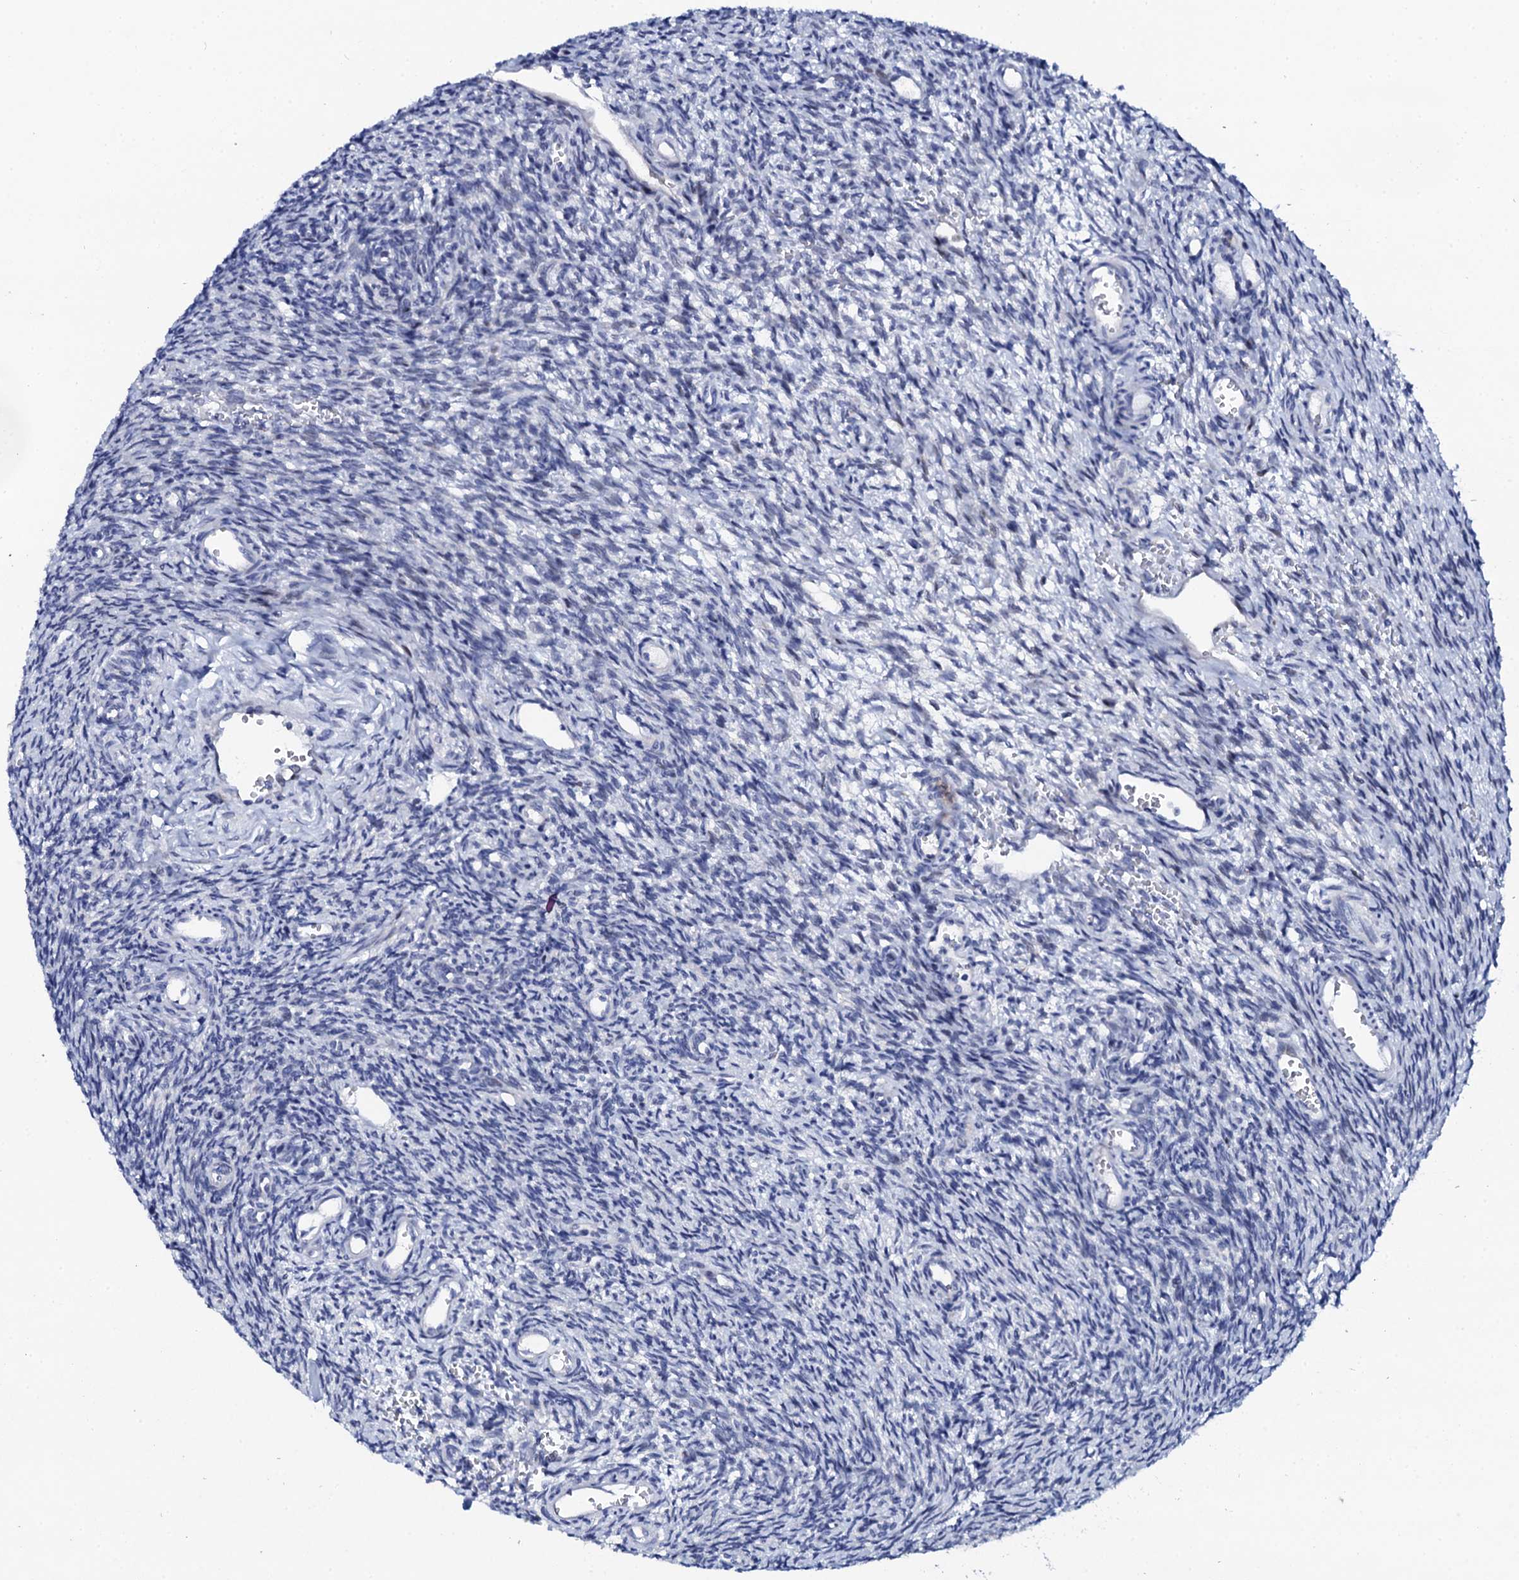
{"staining": {"intensity": "negative", "quantity": "none", "location": "none"}, "tissue": "ovary", "cell_type": "Ovarian stroma cells", "image_type": "normal", "snomed": [{"axis": "morphology", "description": "Normal tissue, NOS"}, {"axis": "topography", "description": "Ovary"}], "caption": "Immunohistochemistry (IHC) image of normal ovary stained for a protein (brown), which displays no staining in ovarian stroma cells. (DAB IHC with hematoxylin counter stain).", "gene": "NUDT13", "patient": {"sex": "female", "age": 39}}